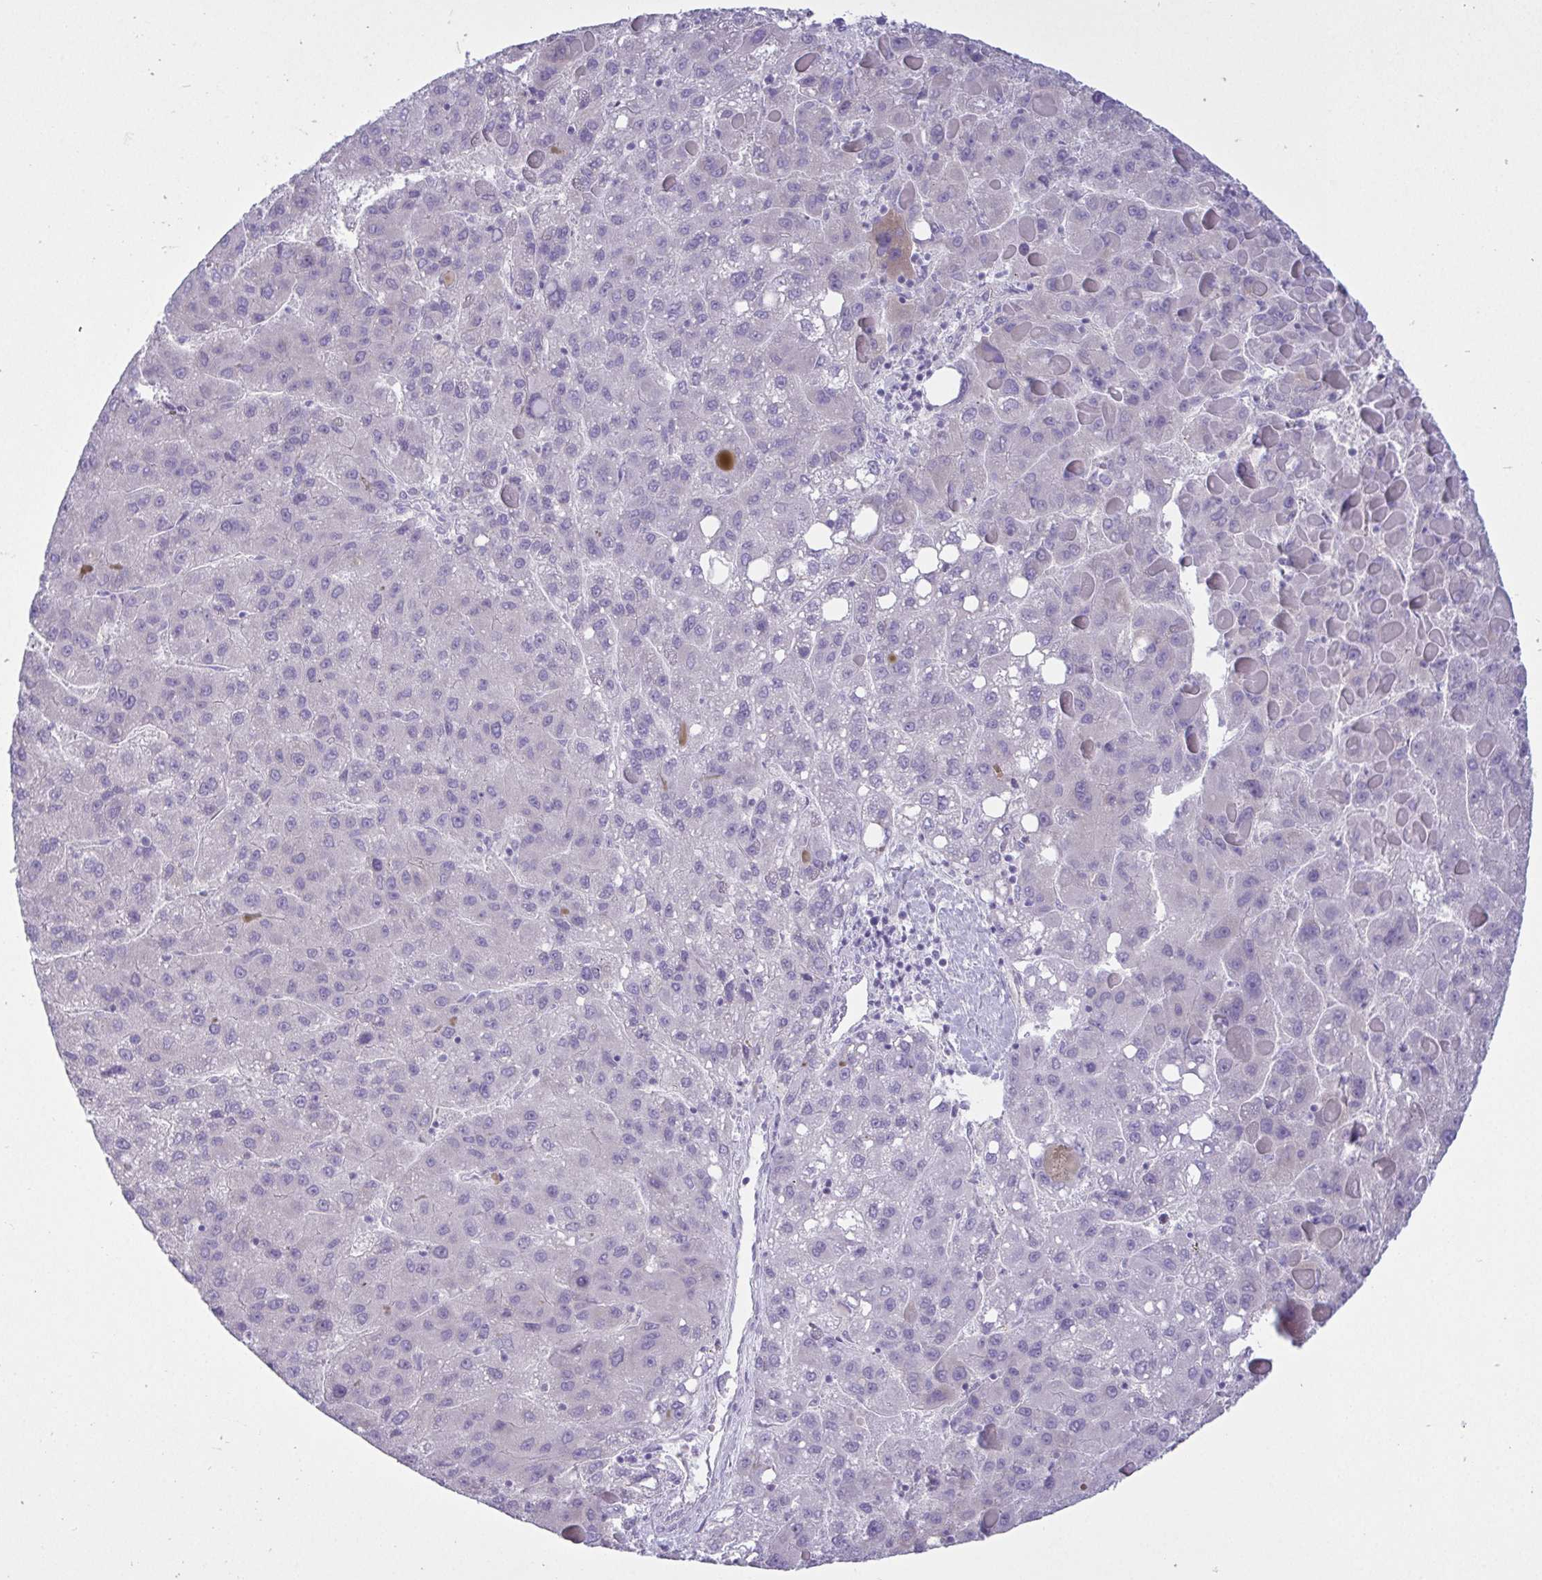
{"staining": {"intensity": "negative", "quantity": "none", "location": "none"}, "tissue": "liver cancer", "cell_type": "Tumor cells", "image_type": "cancer", "snomed": [{"axis": "morphology", "description": "Carcinoma, Hepatocellular, NOS"}, {"axis": "topography", "description": "Liver"}], "caption": "IHC image of neoplastic tissue: hepatocellular carcinoma (liver) stained with DAB (3,3'-diaminobenzidine) displays no significant protein expression in tumor cells.", "gene": "C4orf33", "patient": {"sex": "female", "age": 82}}